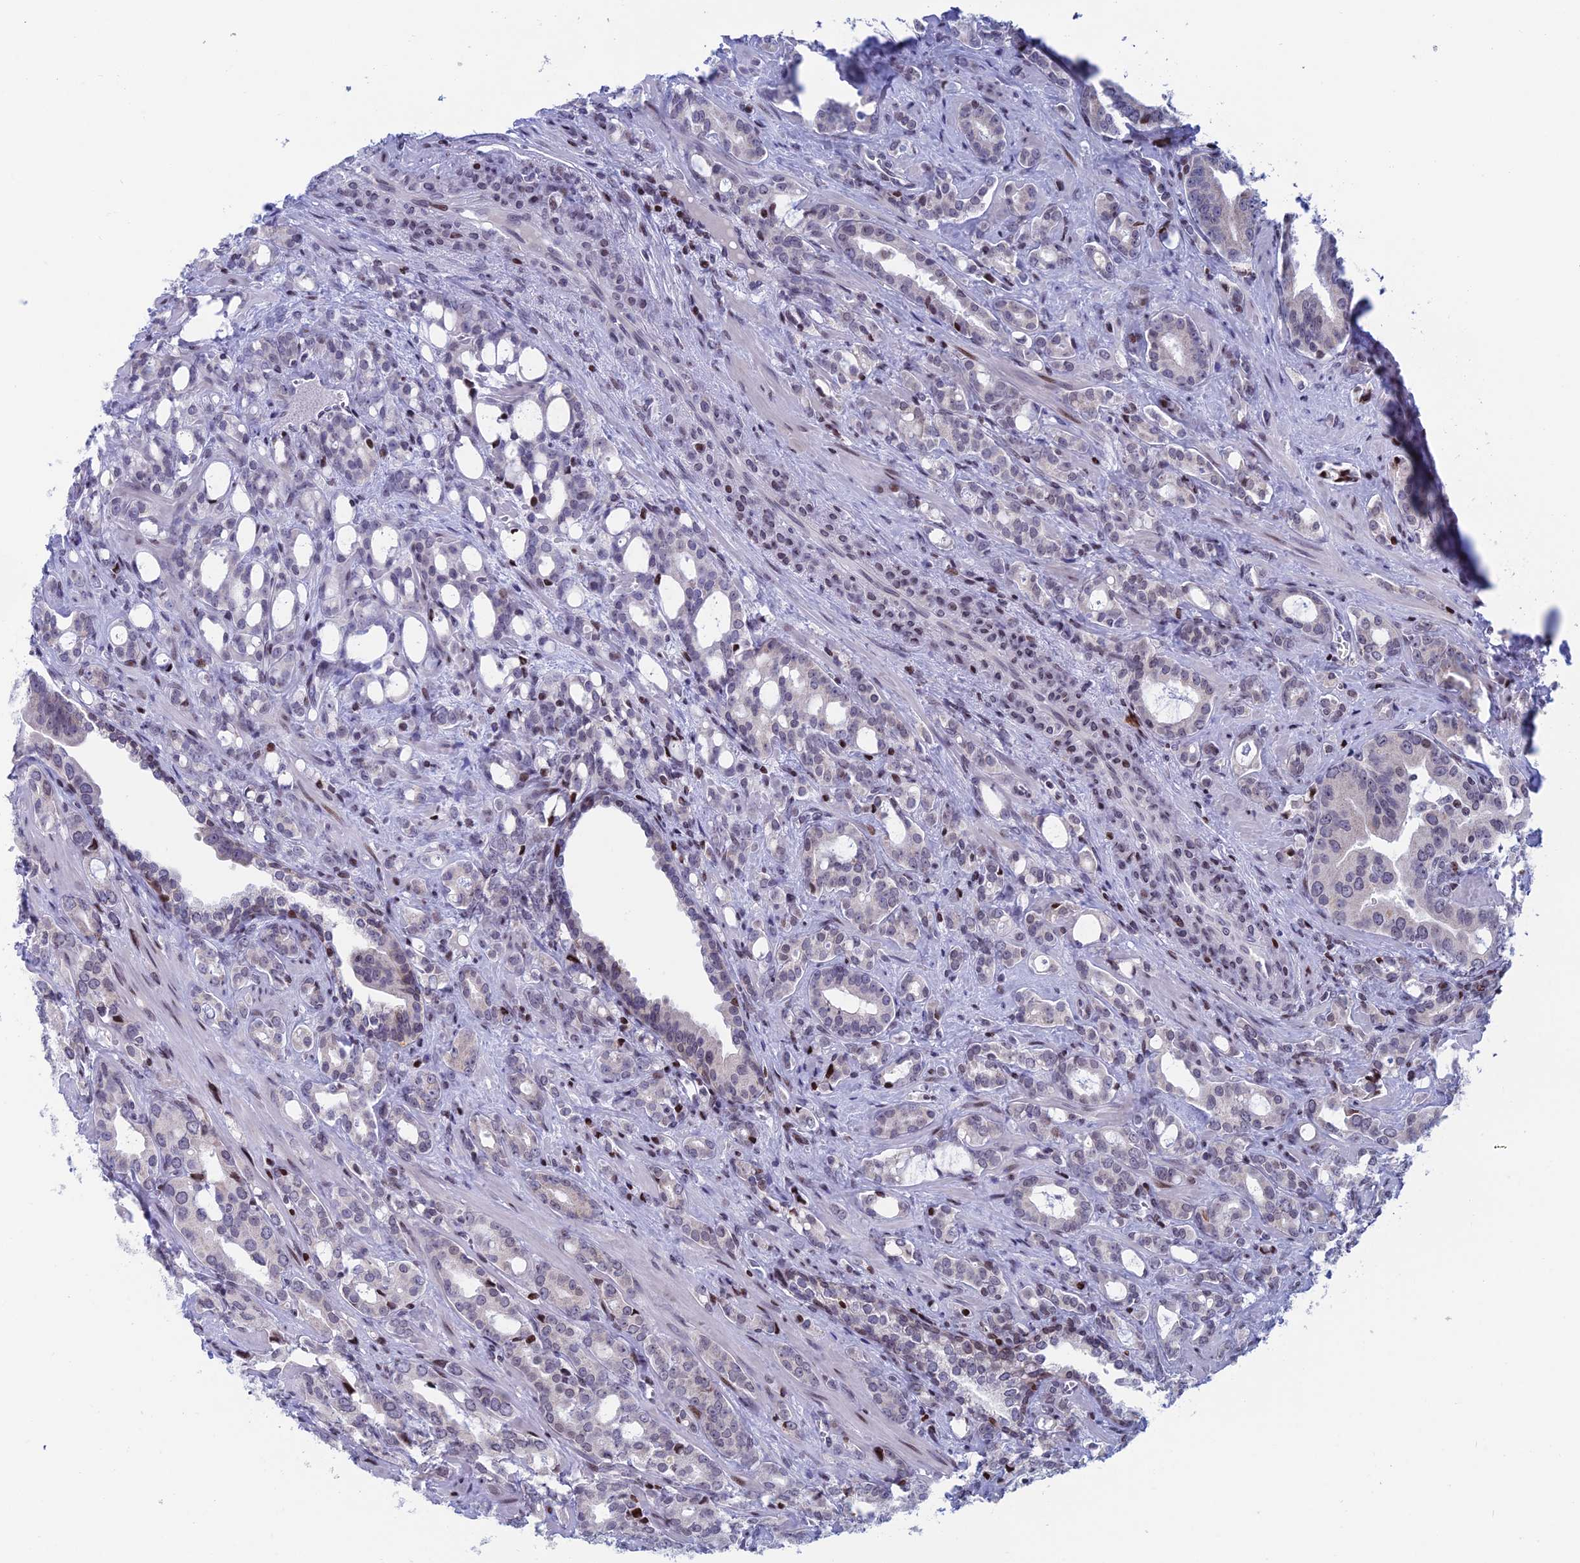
{"staining": {"intensity": "negative", "quantity": "none", "location": "none"}, "tissue": "prostate cancer", "cell_type": "Tumor cells", "image_type": "cancer", "snomed": [{"axis": "morphology", "description": "Adenocarcinoma, High grade"}, {"axis": "topography", "description": "Prostate"}], "caption": "High magnification brightfield microscopy of adenocarcinoma (high-grade) (prostate) stained with DAB (brown) and counterstained with hematoxylin (blue): tumor cells show no significant expression.", "gene": "AFF3", "patient": {"sex": "male", "age": 72}}